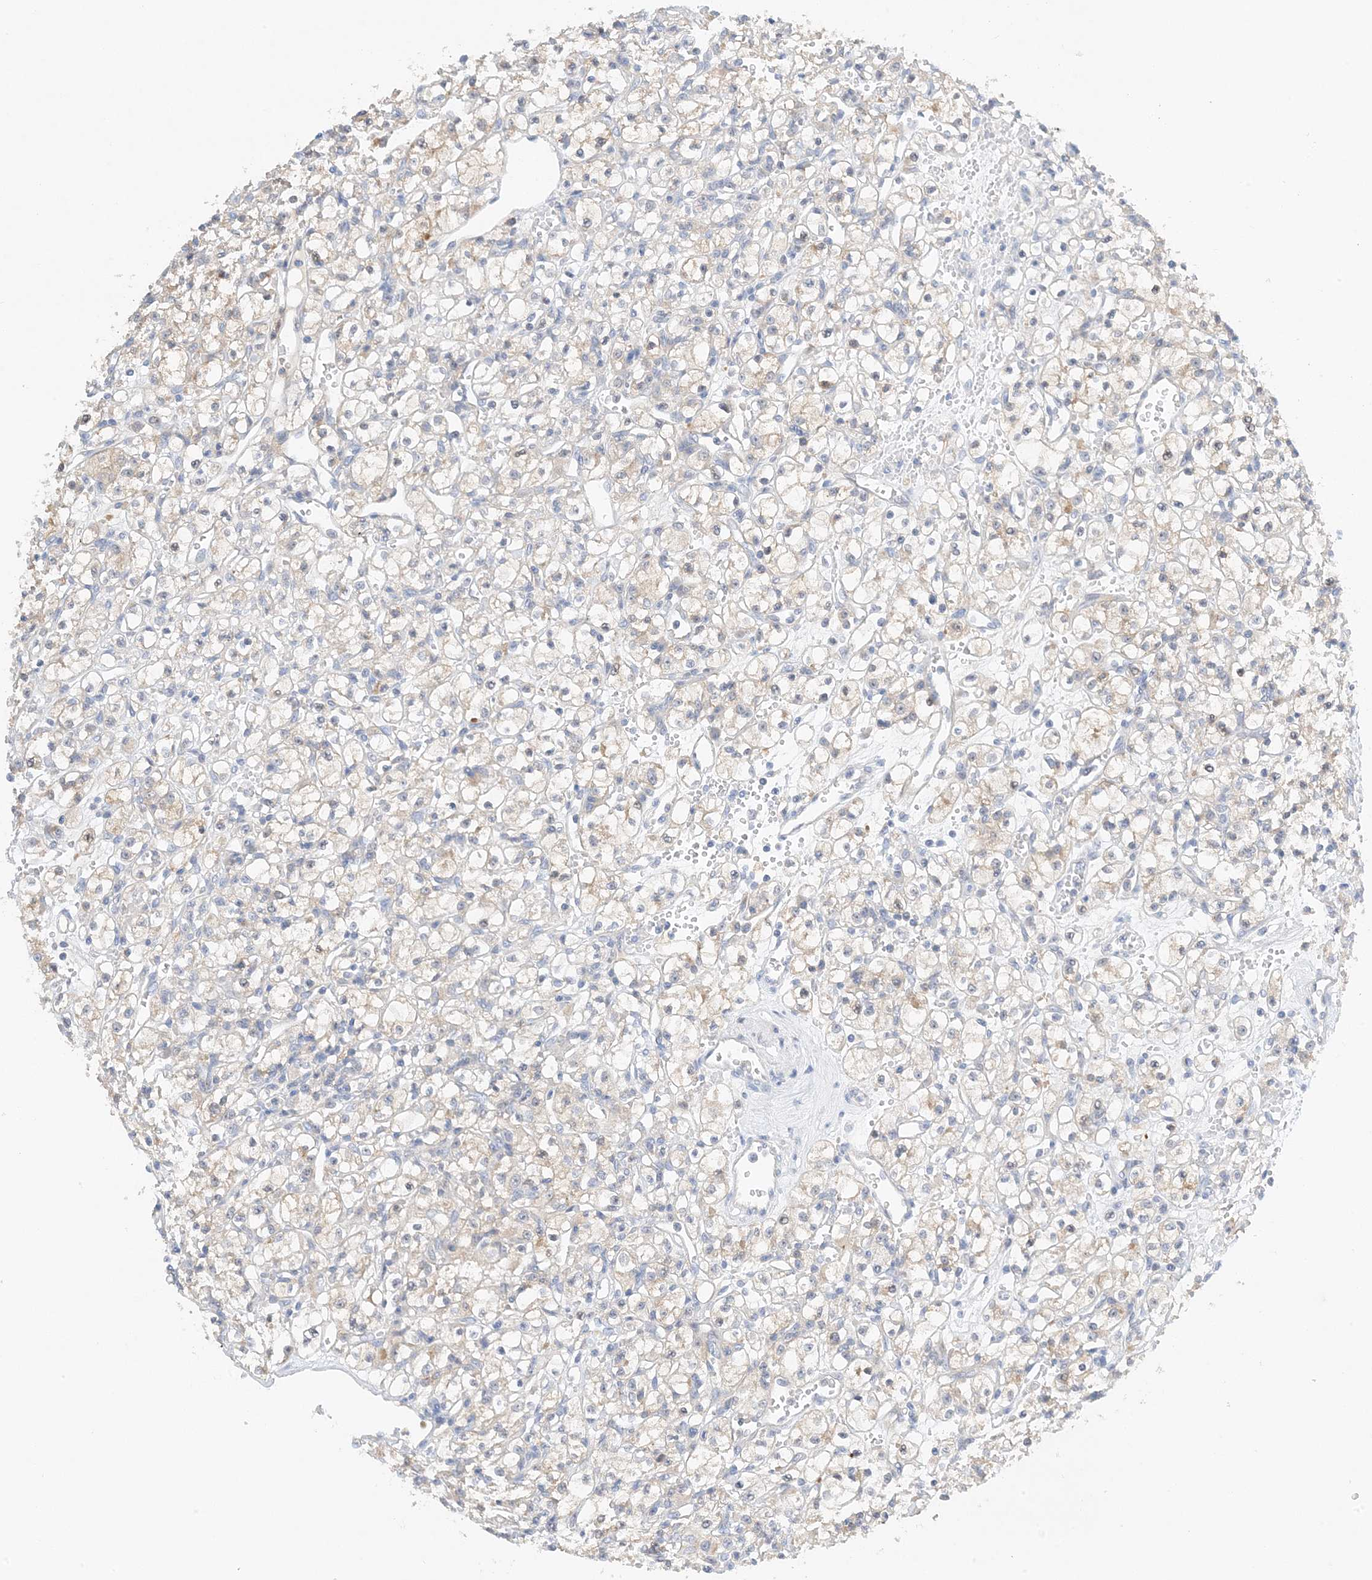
{"staining": {"intensity": "negative", "quantity": "none", "location": "none"}, "tissue": "renal cancer", "cell_type": "Tumor cells", "image_type": "cancer", "snomed": [{"axis": "morphology", "description": "Adenocarcinoma, NOS"}, {"axis": "topography", "description": "Kidney"}], "caption": "Immunohistochemistry (IHC) photomicrograph of neoplastic tissue: human renal cancer (adenocarcinoma) stained with DAB (3,3'-diaminobenzidine) exhibits no significant protein staining in tumor cells.", "gene": "KIFBP", "patient": {"sex": "female", "age": 59}}